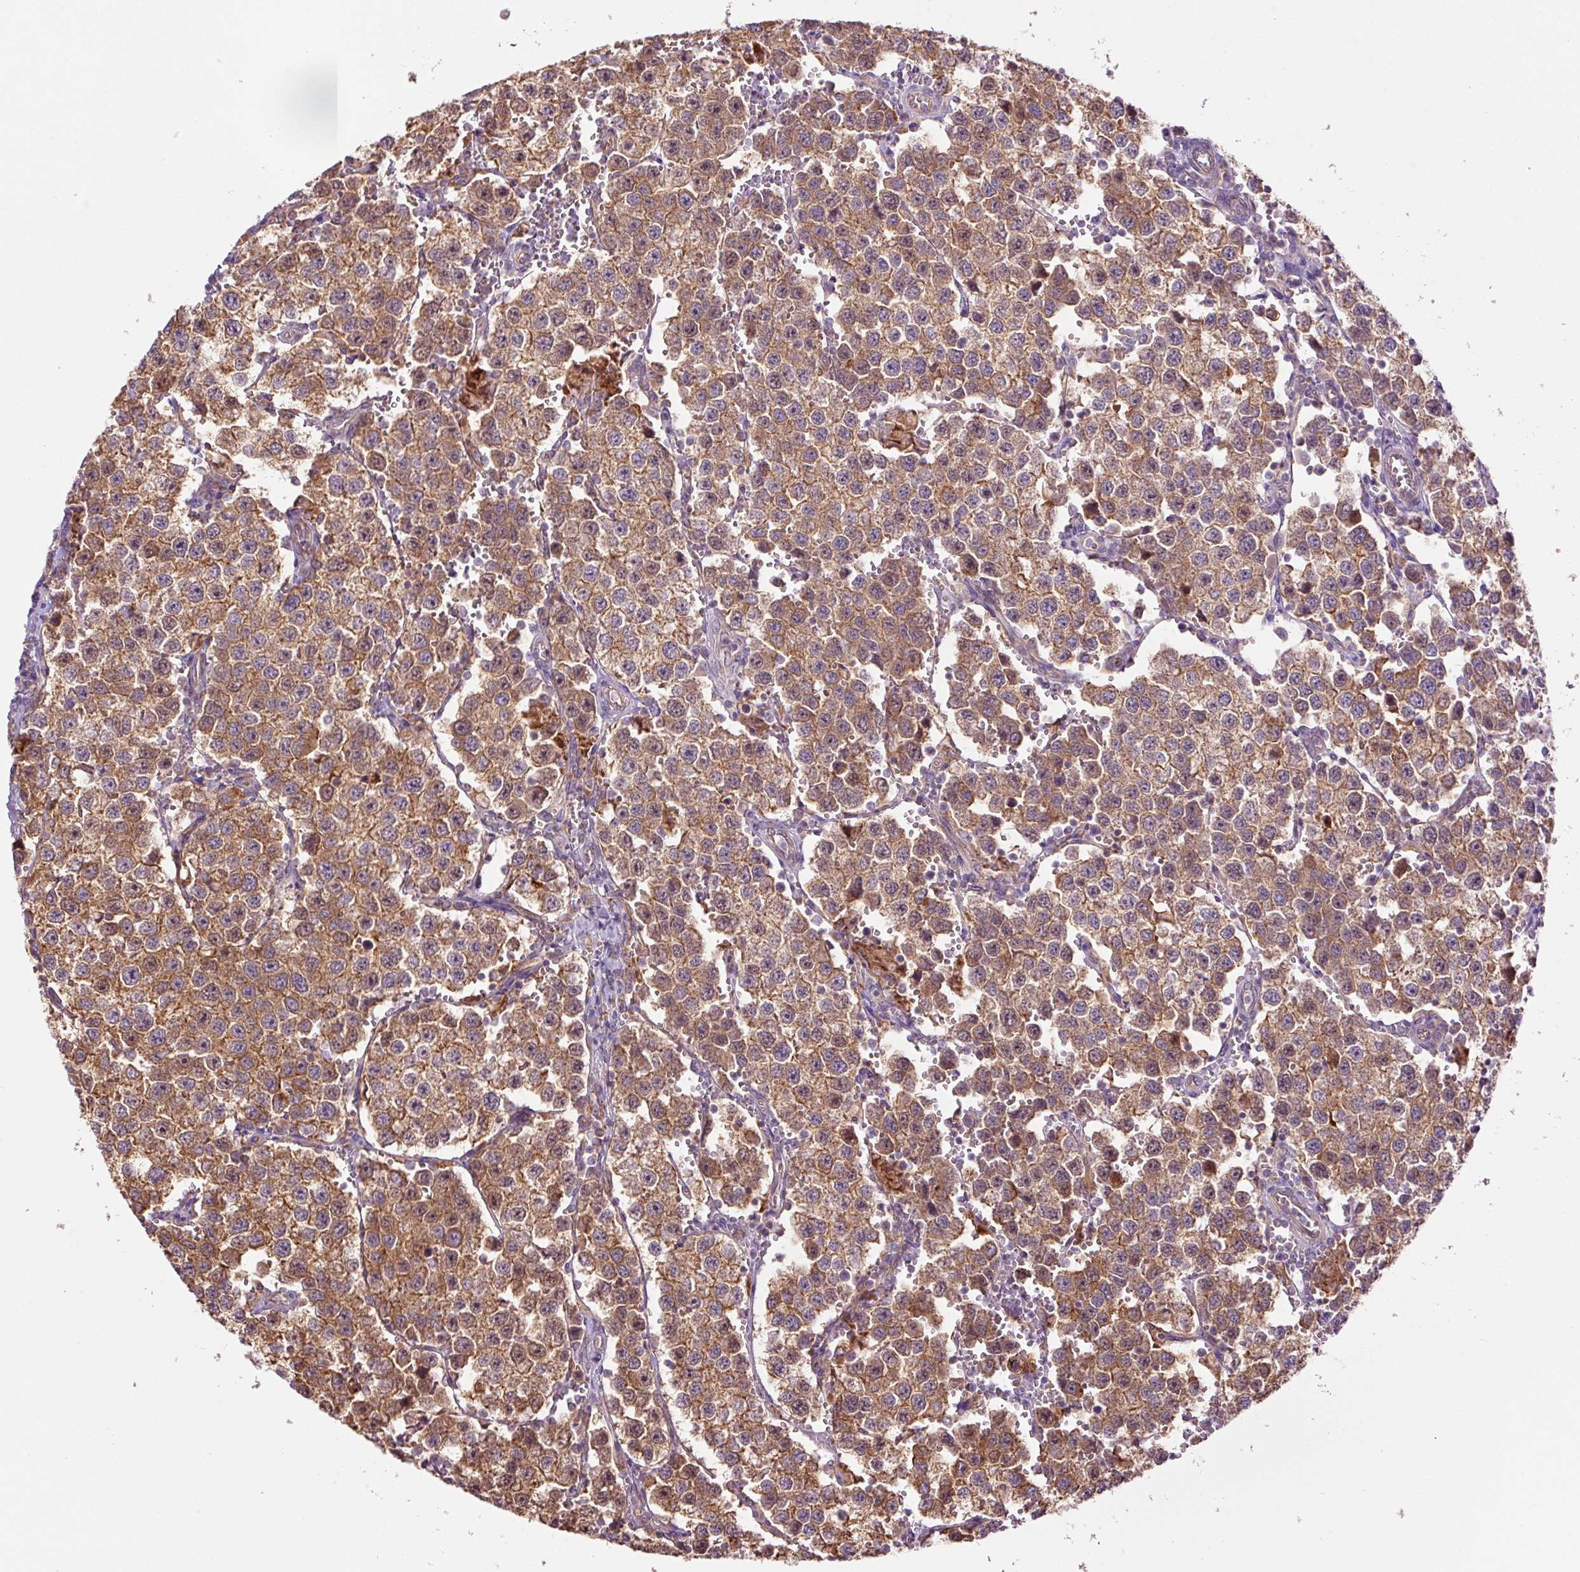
{"staining": {"intensity": "moderate", "quantity": "25%-75%", "location": "cytoplasmic/membranous"}, "tissue": "testis cancer", "cell_type": "Tumor cells", "image_type": "cancer", "snomed": [{"axis": "morphology", "description": "Seminoma, NOS"}, {"axis": "topography", "description": "Testis"}], "caption": "Testis seminoma stained with IHC displays moderate cytoplasmic/membranous positivity in about 25%-75% of tumor cells.", "gene": "PCK2", "patient": {"sex": "male", "age": 37}}